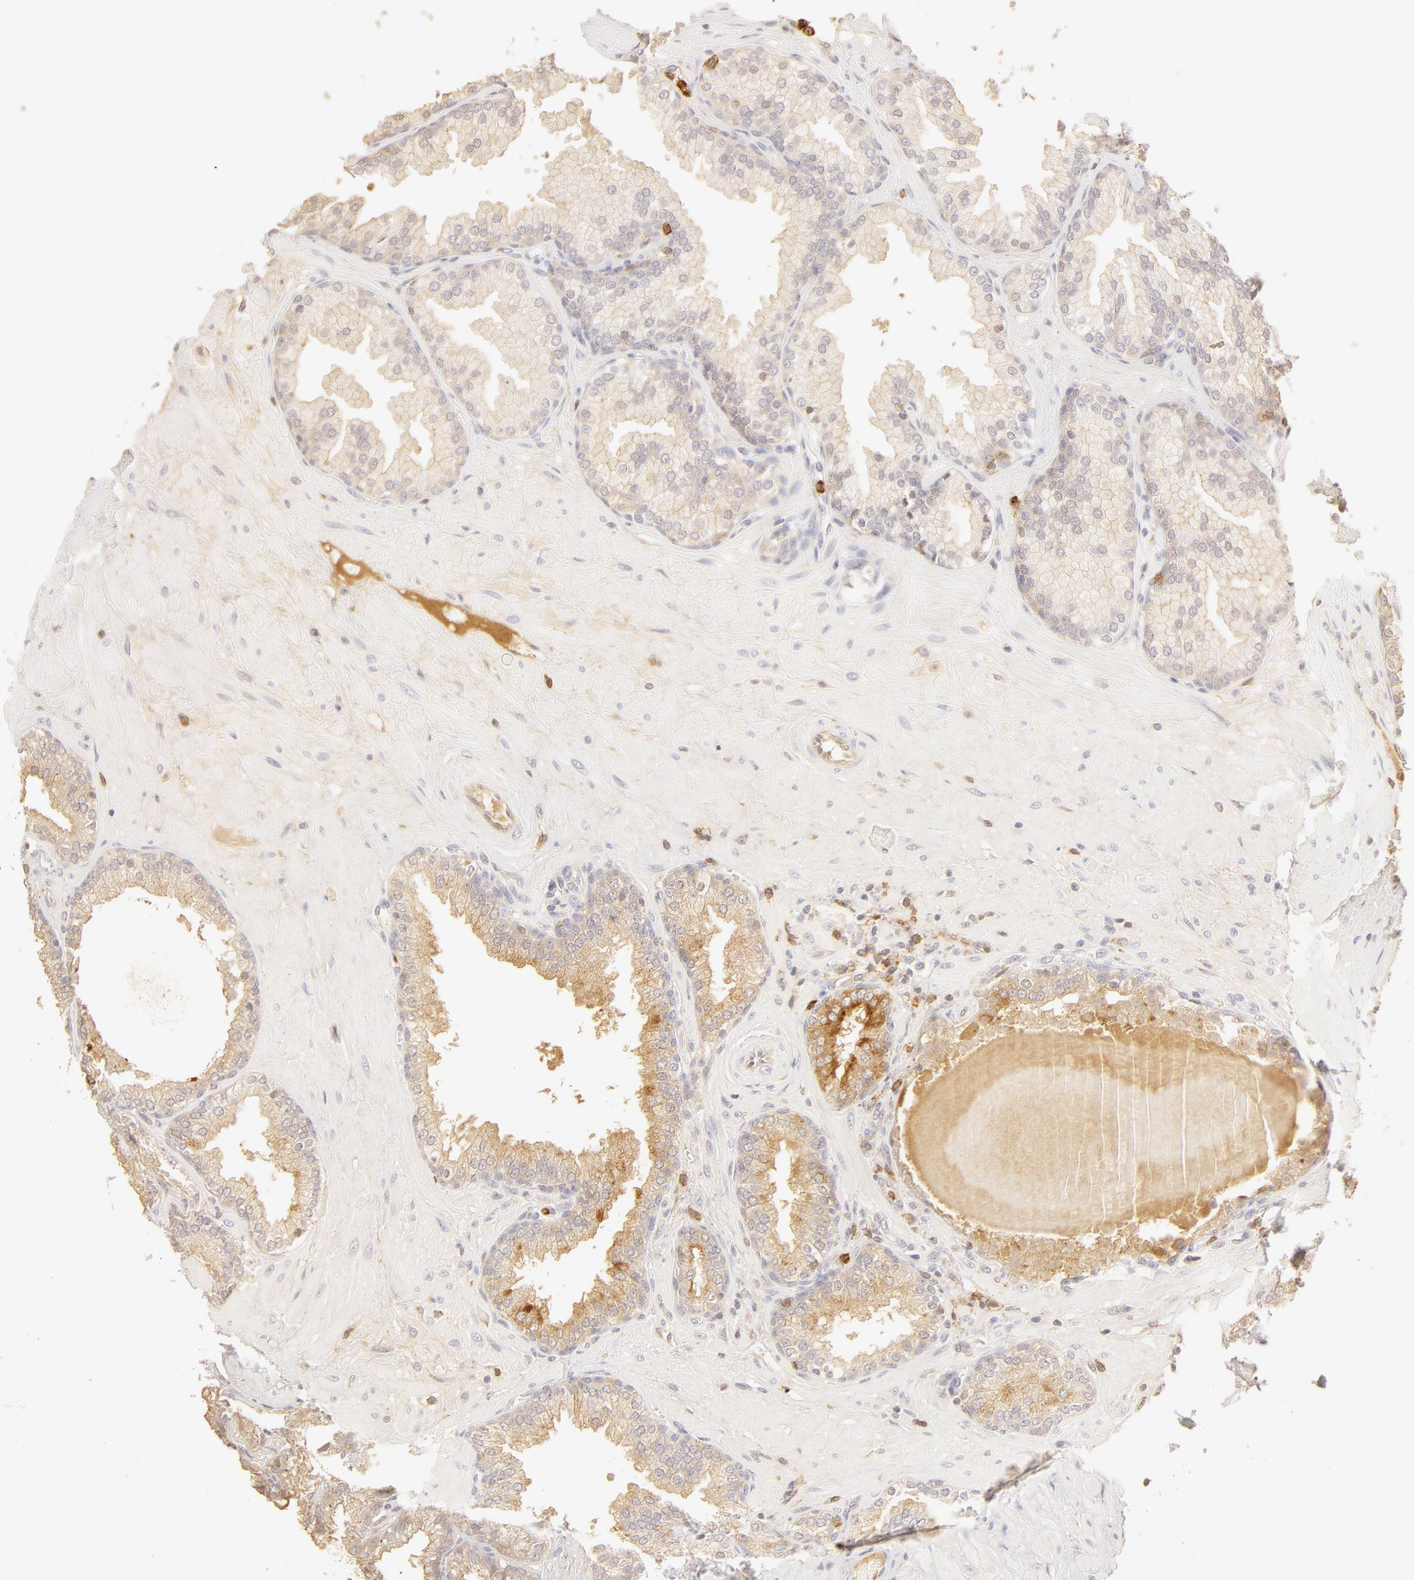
{"staining": {"intensity": "weak", "quantity": ">75%", "location": "cytoplasmic/membranous"}, "tissue": "prostate", "cell_type": "Glandular cells", "image_type": "normal", "snomed": [{"axis": "morphology", "description": "Normal tissue, NOS"}, {"axis": "topography", "description": "Prostate"}], "caption": "Protein expression by immunohistochemistry displays weak cytoplasmic/membranous staining in about >75% of glandular cells in unremarkable prostate. The protein is stained brown, and the nuclei are stained in blue (DAB (3,3'-diaminobenzidine) IHC with brightfield microscopy, high magnification).", "gene": "C1R", "patient": {"sex": "male", "age": 51}}